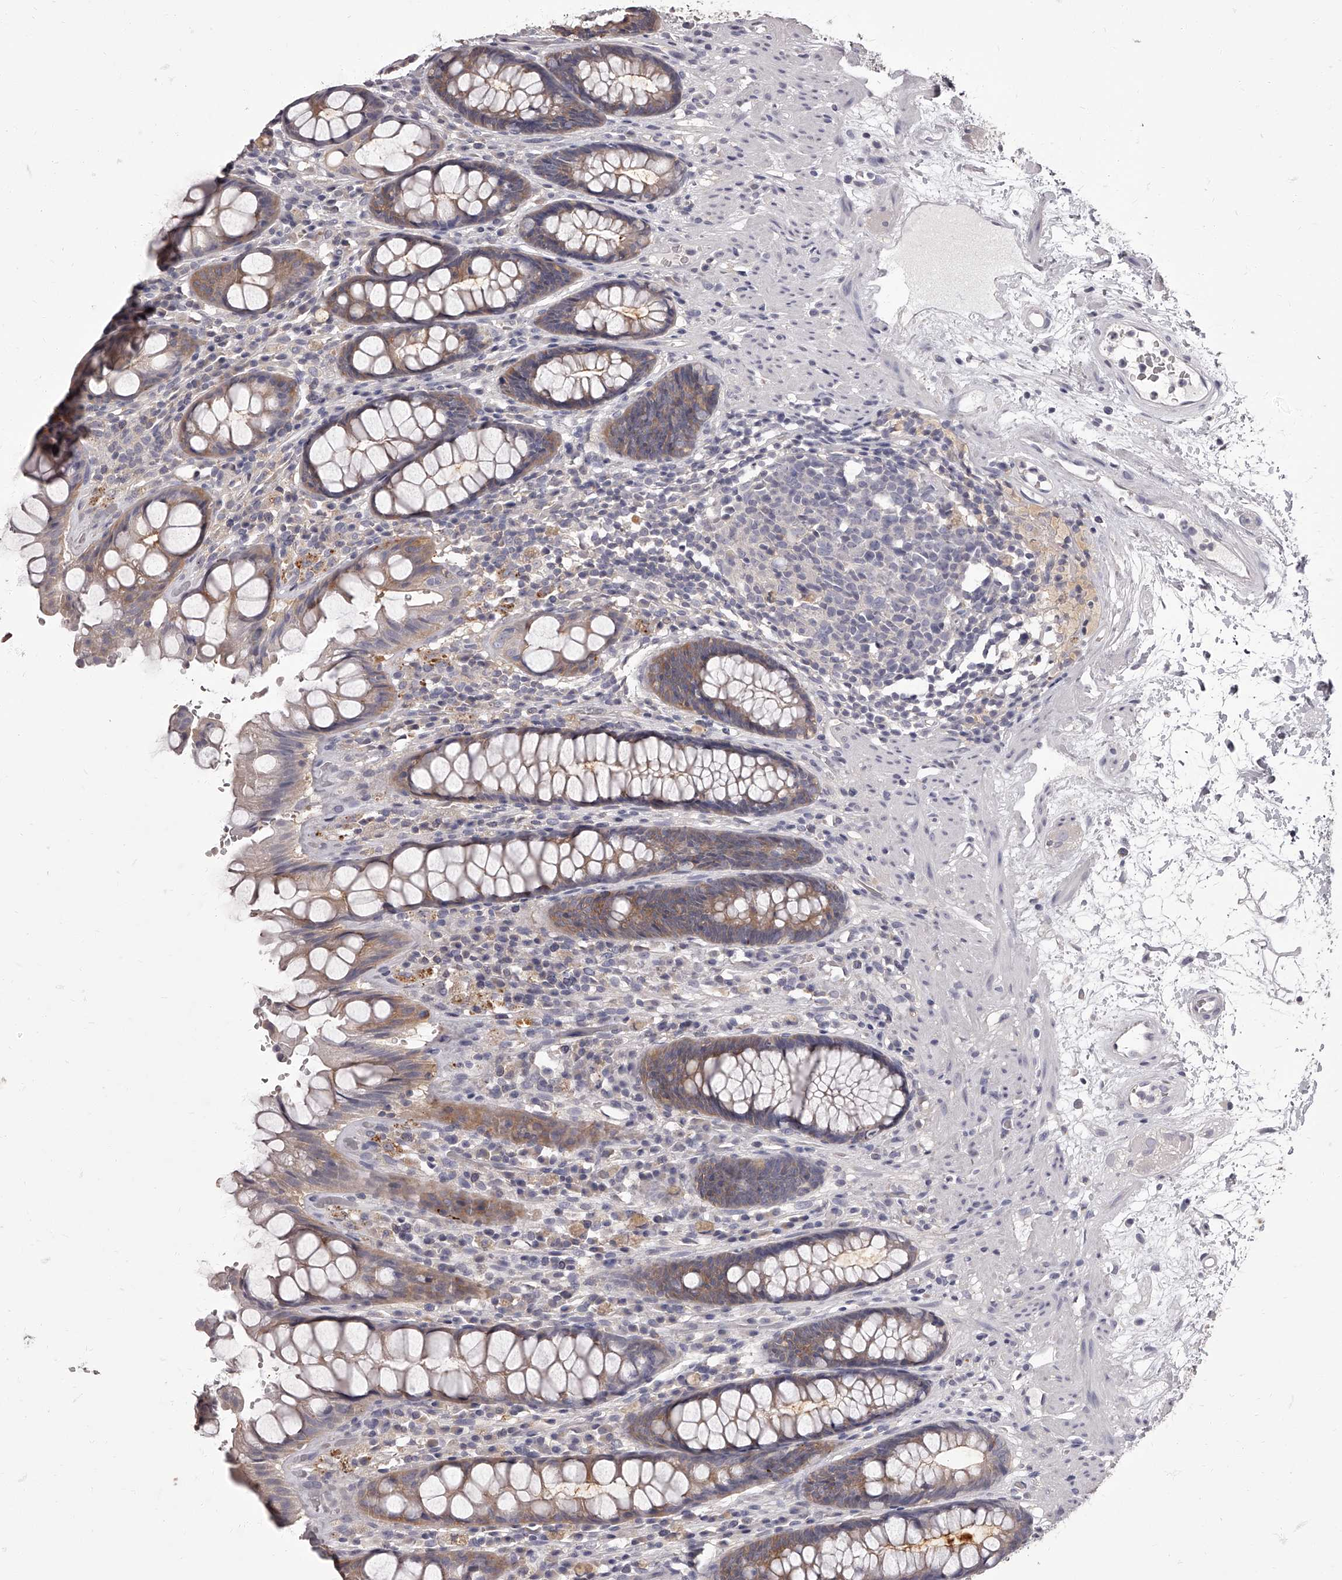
{"staining": {"intensity": "weak", "quantity": "25%-75%", "location": "cytoplasmic/membranous"}, "tissue": "rectum", "cell_type": "Glandular cells", "image_type": "normal", "snomed": [{"axis": "morphology", "description": "Normal tissue, NOS"}, {"axis": "topography", "description": "Rectum"}], "caption": "DAB (3,3'-diaminobenzidine) immunohistochemical staining of normal rectum exhibits weak cytoplasmic/membranous protein positivity in about 25%-75% of glandular cells. (IHC, brightfield microscopy, high magnification).", "gene": "APEH", "patient": {"sex": "male", "age": 64}}